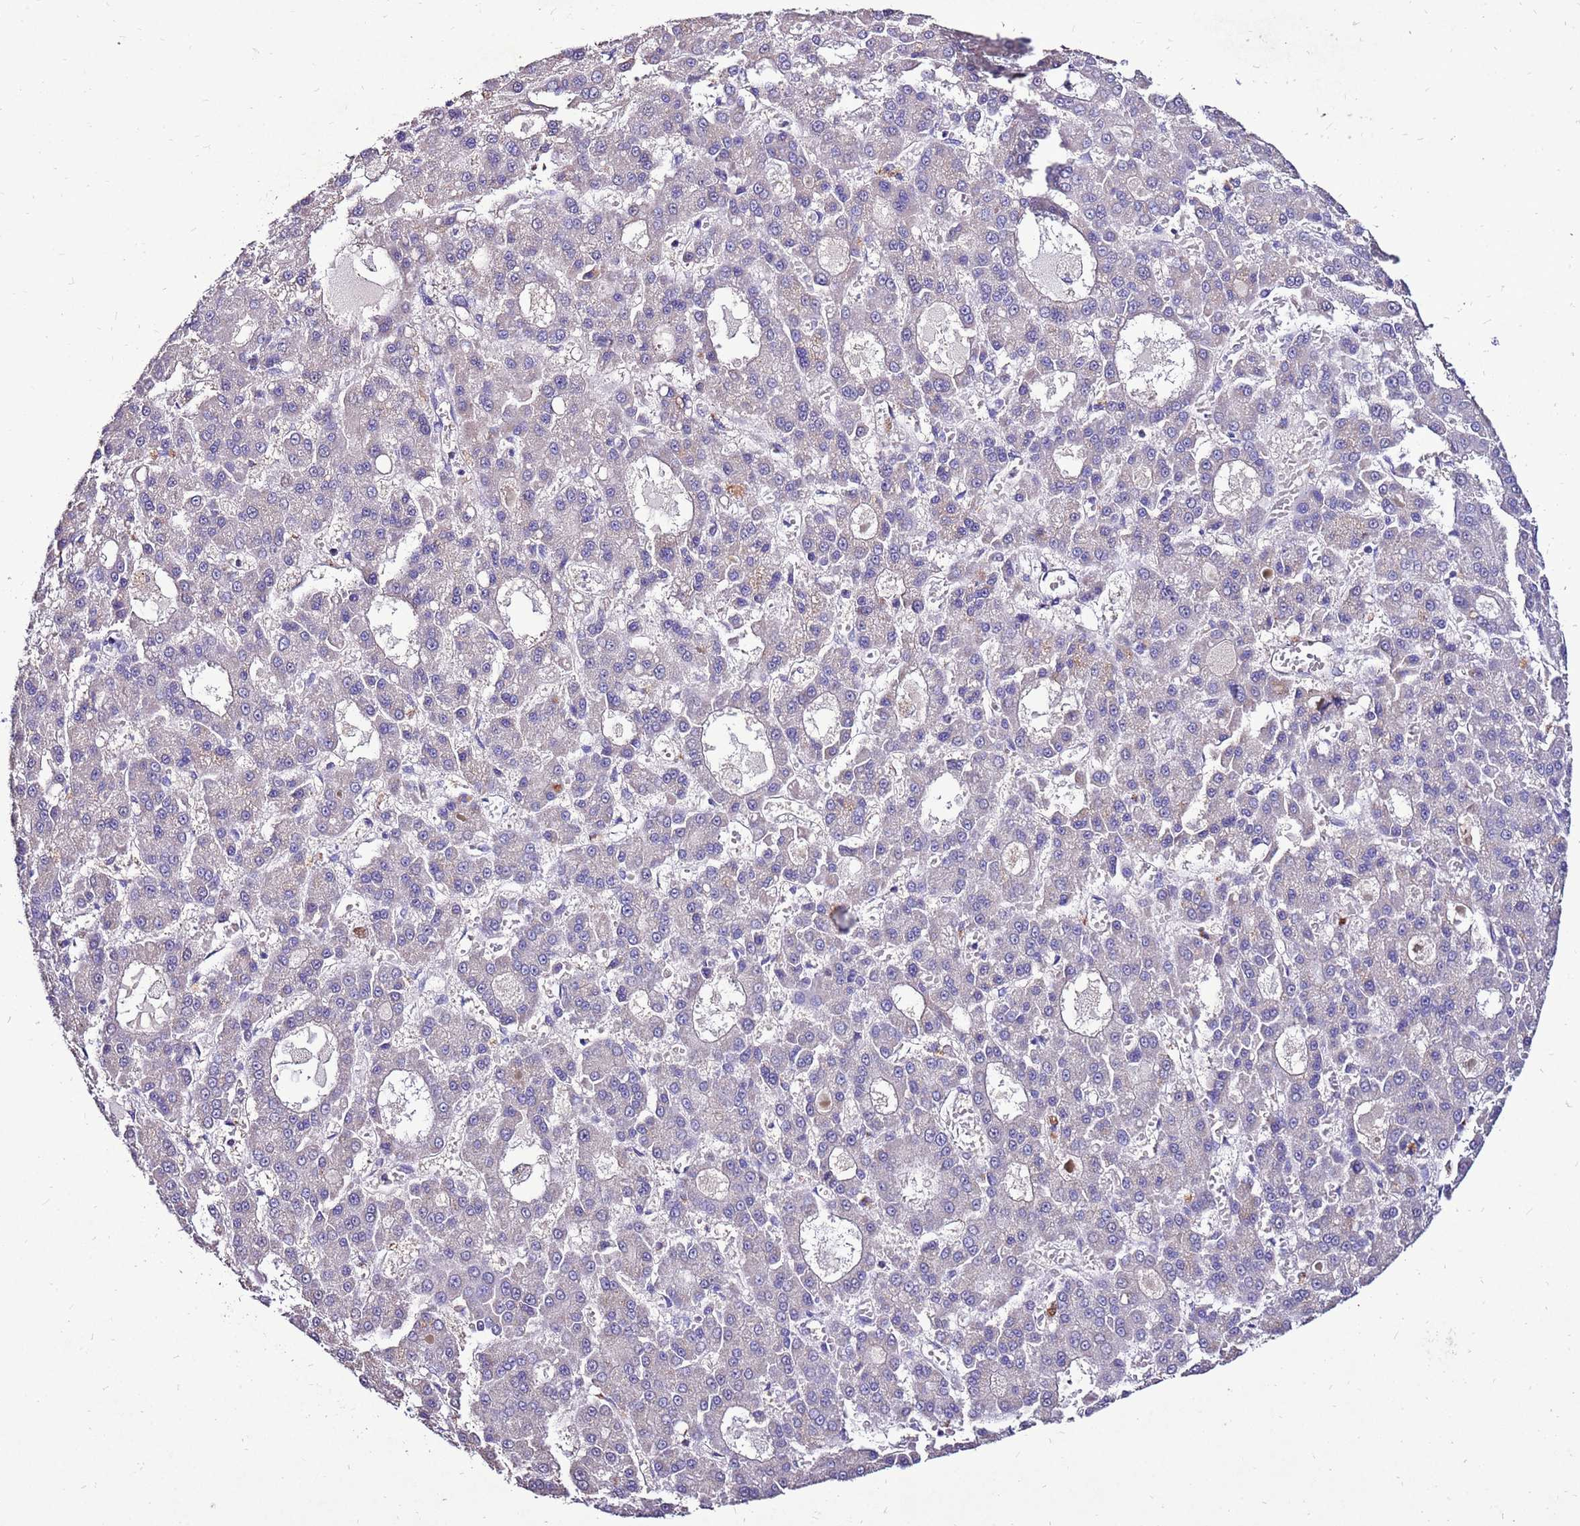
{"staining": {"intensity": "negative", "quantity": "none", "location": "none"}, "tissue": "liver cancer", "cell_type": "Tumor cells", "image_type": "cancer", "snomed": [{"axis": "morphology", "description": "Carcinoma, Hepatocellular, NOS"}, {"axis": "topography", "description": "Liver"}], "caption": "IHC of human liver cancer (hepatocellular carcinoma) demonstrates no staining in tumor cells.", "gene": "TMEM106C", "patient": {"sex": "male", "age": 70}}